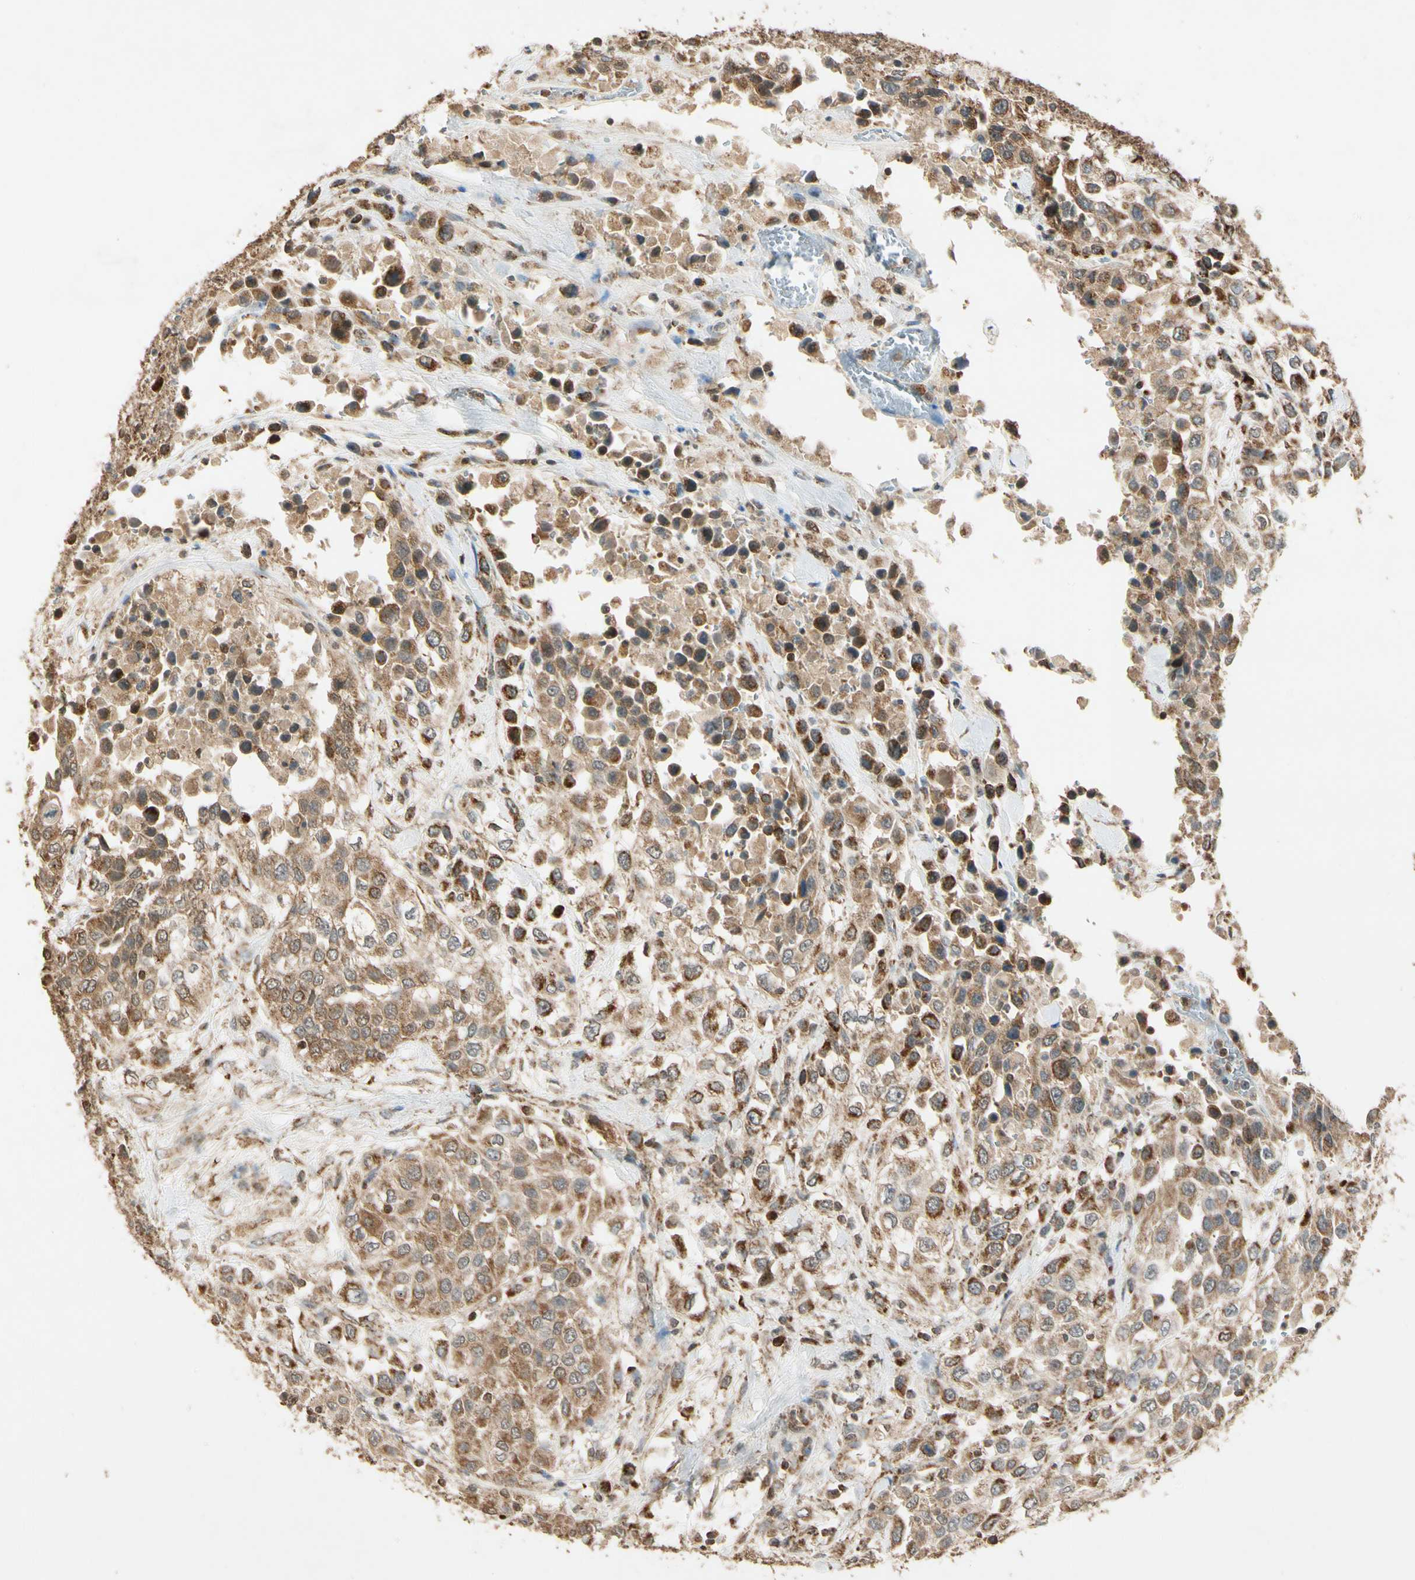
{"staining": {"intensity": "moderate", "quantity": ">75%", "location": "cytoplasmic/membranous"}, "tissue": "urothelial cancer", "cell_type": "Tumor cells", "image_type": "cancer", "snomed": [{"axis": "morphology", "description": "Urothelial carcinoma, High grade"}, {"axis": "topography", "description": "Urinary bladder"}], "caption": "Protein staining exhibits moderate cytoplasmic/membranous expression in approximately >75% of tumor cells in urothelial carcinoma (high-grade).", "gene": "PRDX5", "patient": {"sex": "female", "age": 80}}